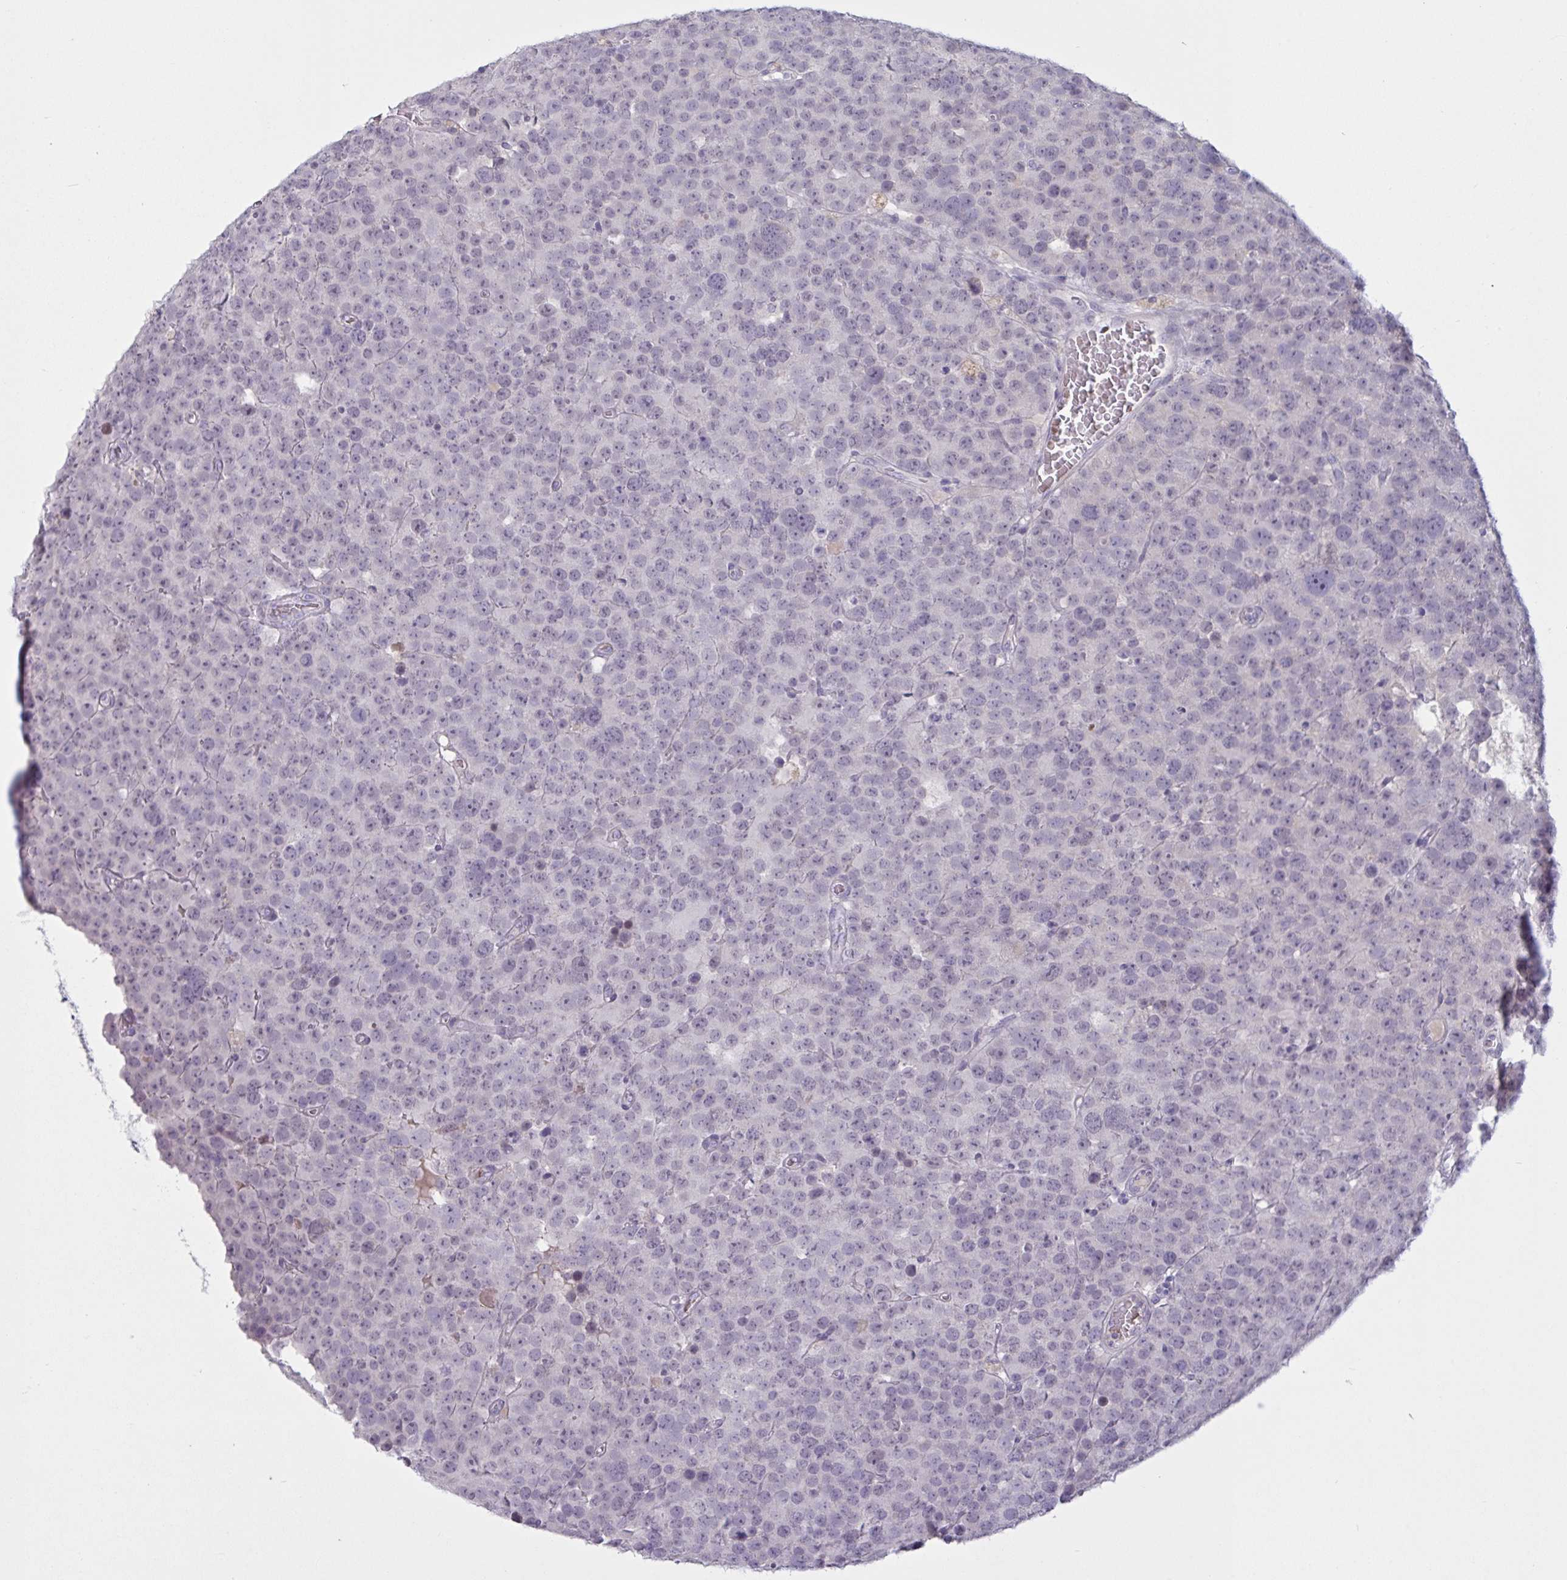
{"staining": {"intensity": "negative", "quantity": "none", "location": "none"}, "tissue": "testis cancer", "cell_type": "Tumor cells", "image_type": "cancer", "snomed": [{"axis": "morphology", "description": "Seminoma, NOS"}, {"axis": "topography", "description": "Testis"}], "caption": "This histopathology image is of testis cancer (seminoma) stained with immunohistochemistry (IHC) to label a protein in brown with the nuclei are counter-stained blue. There is no expression in tumor cells.", "gene": "RFPL4B", "patient": {"sex": "male", "age": 71}}